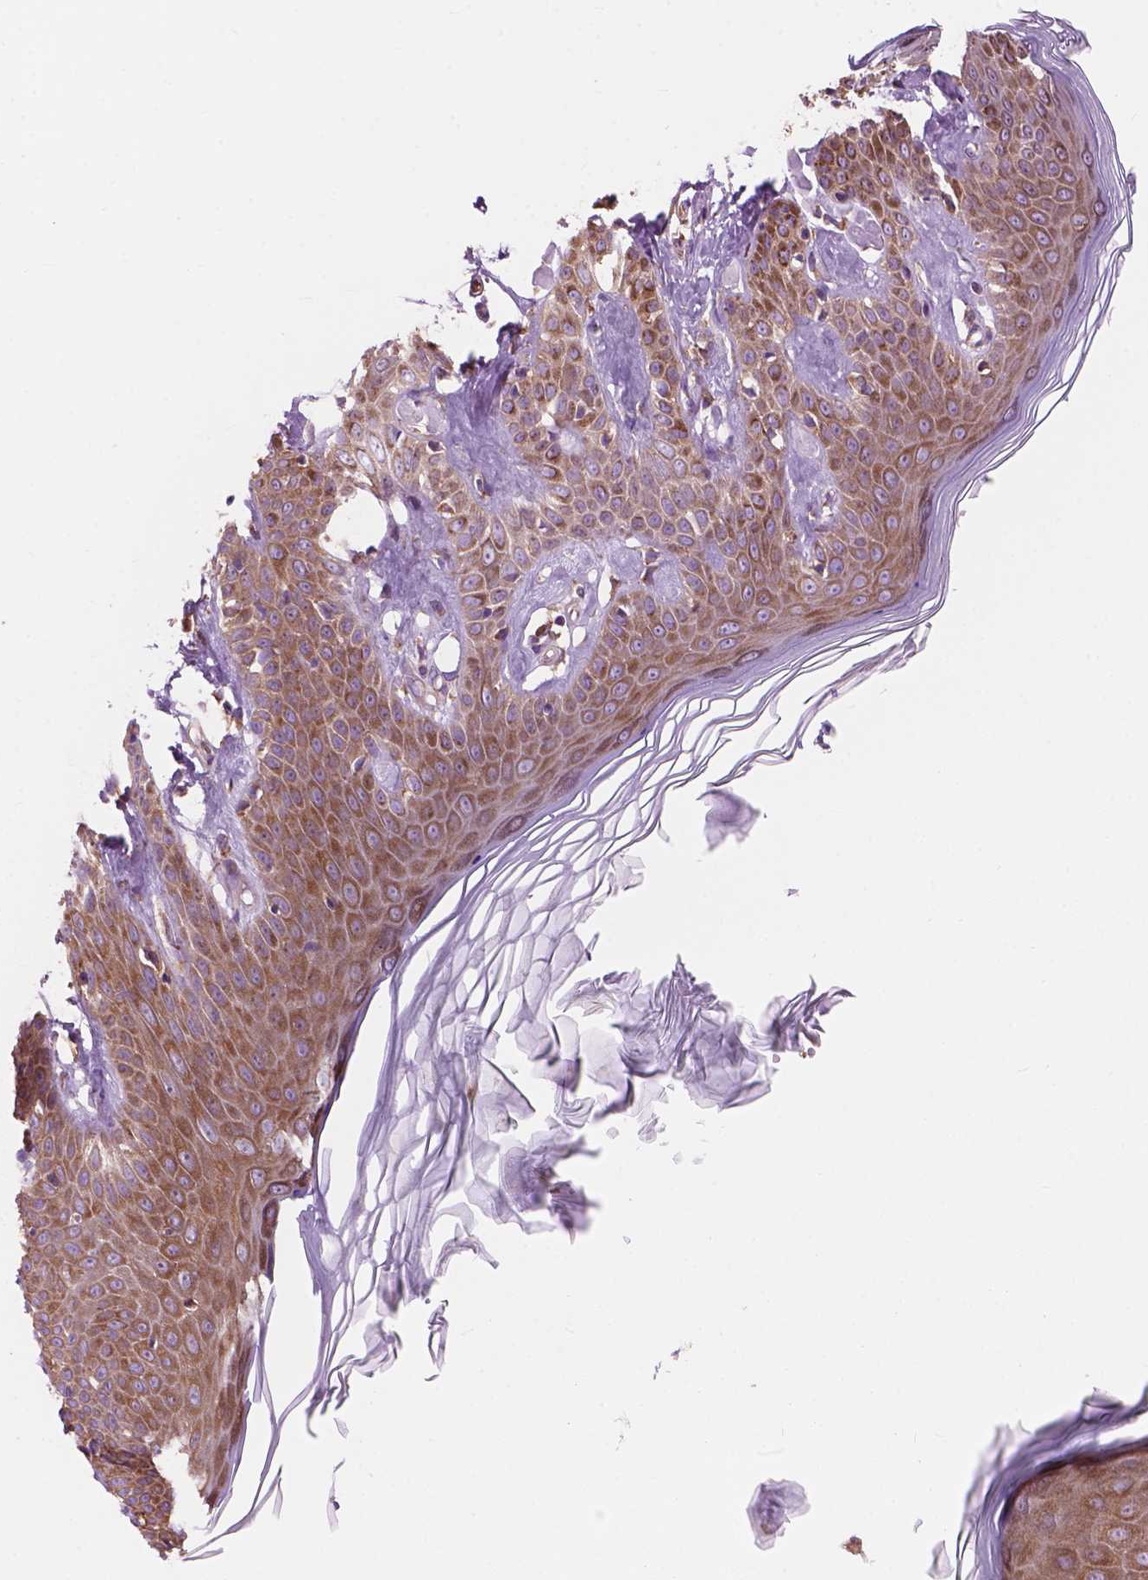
{"staining": {"intensity": "moderate", "quantity": ">75%", "location": "cytoplasmic/membranous"}, "tissue": "skin cancer", "cell_type": "Tumor cells", "image_type": "cancer", "snomed": [{"axis": "morphology", "description": "Basal cell carcinoma"}, {"axis": "topography", "description": "Skin"}], "caption": "Tumor cells show medium levels of moderate cytoplasmic/membranous expression in approximately >75% of cells in human skin cancer (basal cell carcinoma). Immunohistochemistry (ihc) stains the protein of interest in brown and the nuclei are stained blue.", "gene": "RPL37A", "patient": {"sex": "male", "age": 85}}